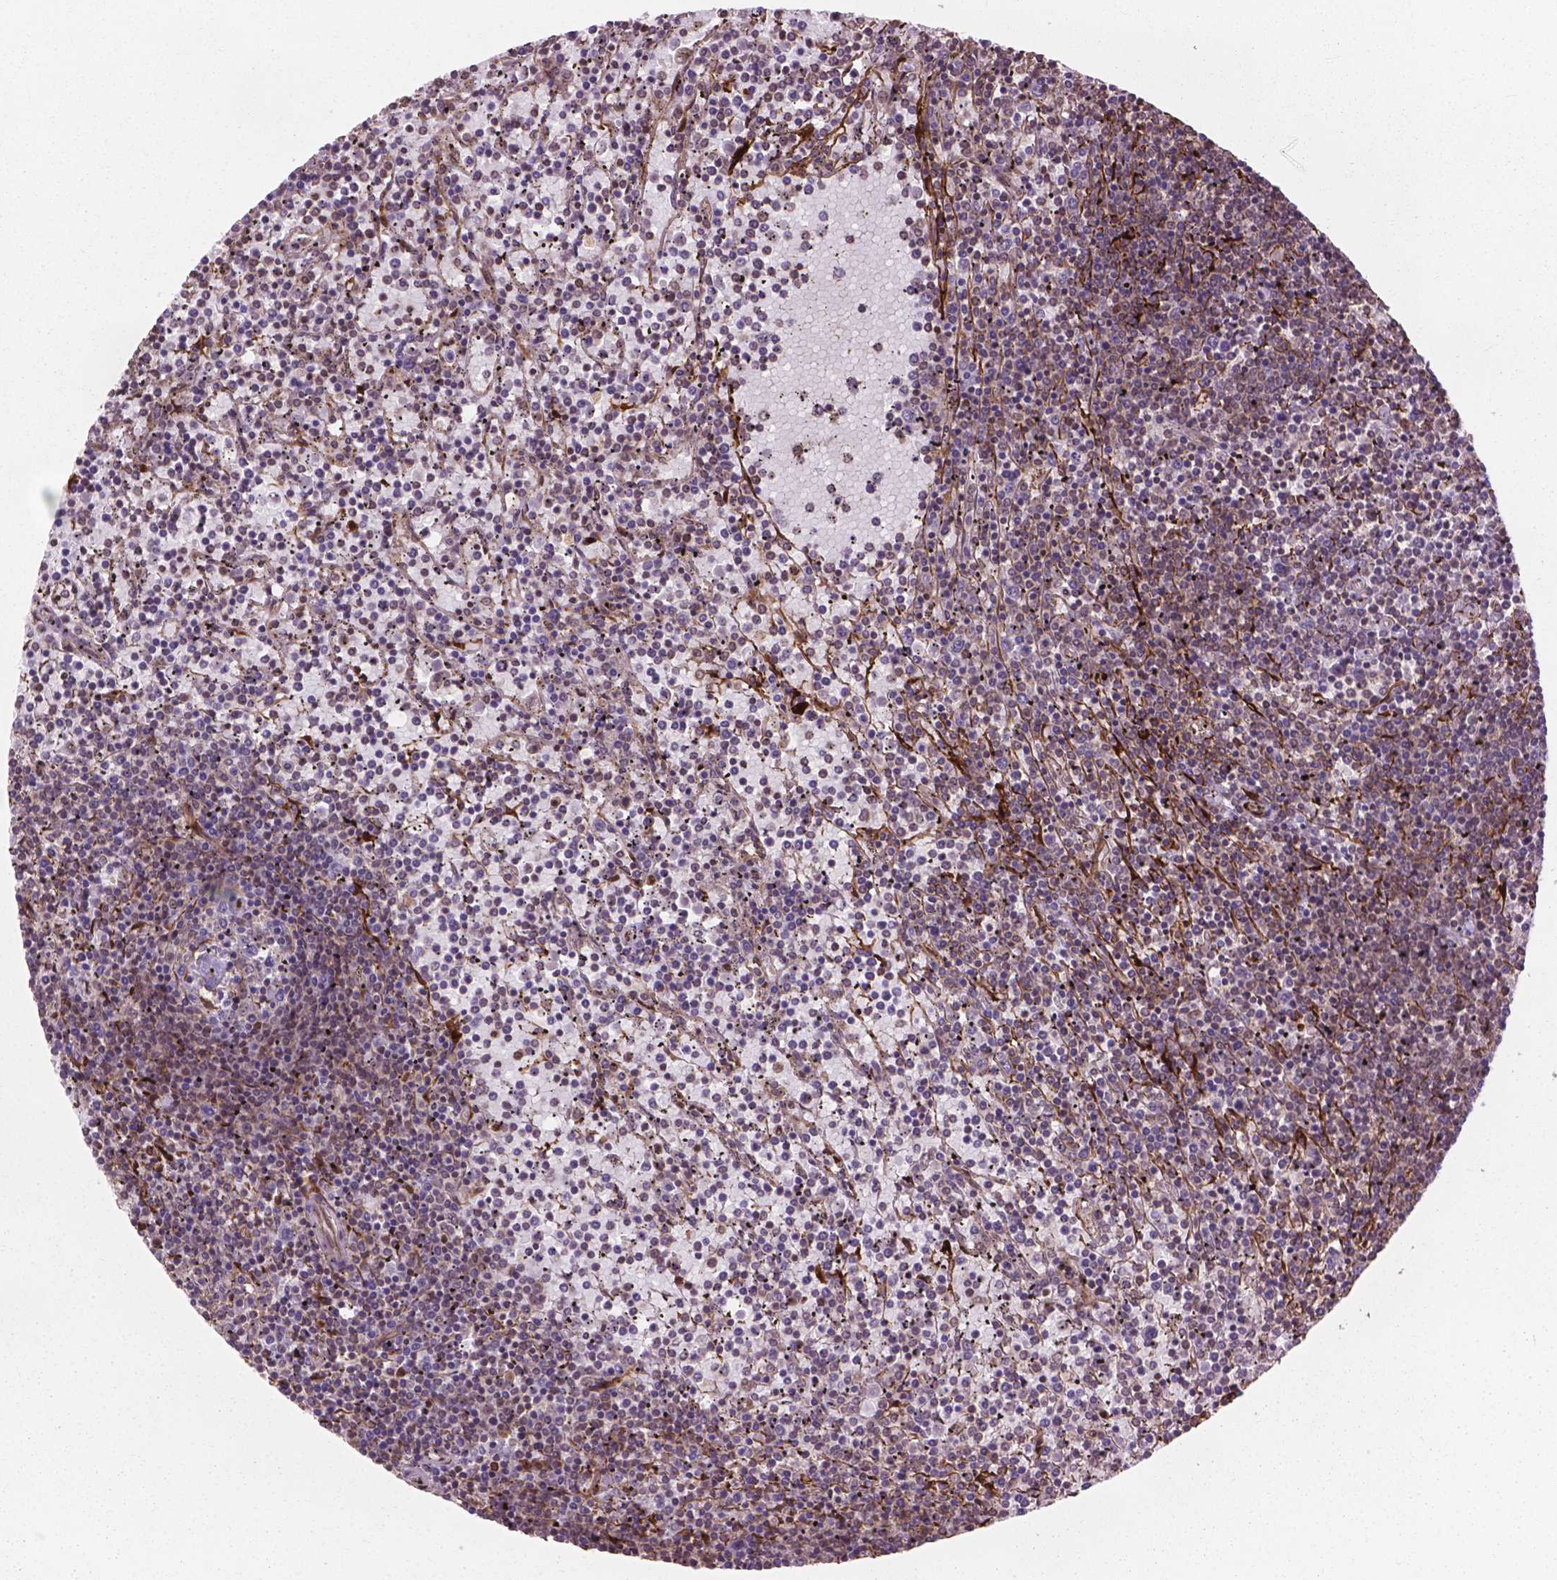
{"staining": {"intensity": "negative", "quantity": "none", "location": "none"}, "tissue": "lymphoma", "cell_type": "Tumor cells", "image_type": "cancer", "snomed": [{"axis": "morphology", "description": "Malignant lymphoma, non-Hodgkin's type, Low grade"}, {"axis": "topography", "description": "Spleen"}], "caption": "Tumor cells are negative for protein expression in human malignant lymphoma, non-Hodgkin's type (low-grade).", "gene": "PPP1CB", "patient": {"sex": "female", "age": 77}}